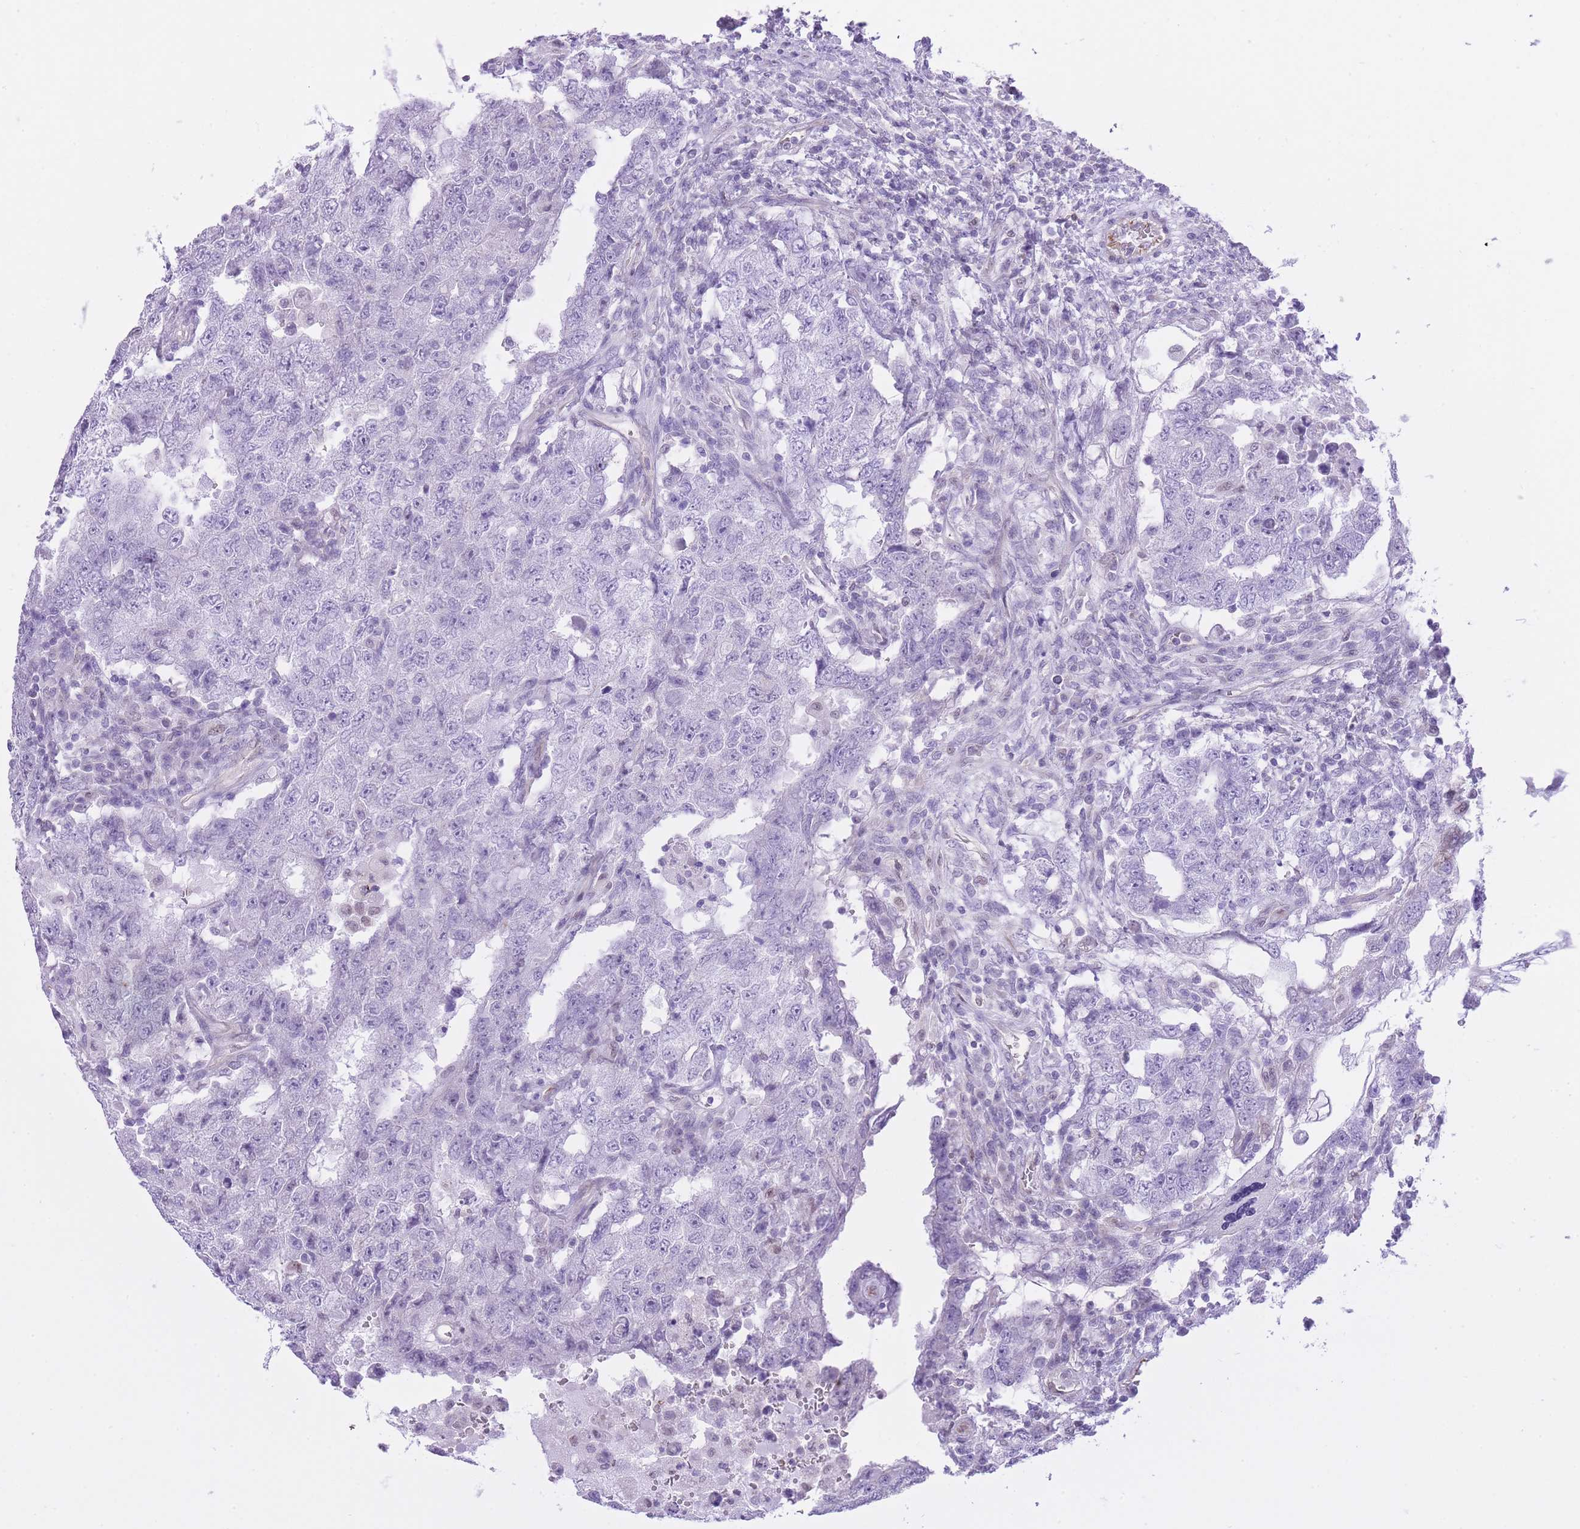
{"staining": {"intensity": "negative", "quantity": "none", "location": "none"}, "tissue": "testis cancer", "cell_type": "Tumor cells", "image_type": "cancer", "snomed": [{"axis": "morphology", "description": "Carcinoma, Embryonal, NOS"}, {"axis": "topography", "description": "Testis"}], "caption": "There is no significant positivity in tumor cells of embryonal carcinoma (testis). The staining was performed using DAB to visualize the protein expression in brown, while the nuclei were stained in blue with hematoxylin (Magnification: 20x).", "gene": "MEIOSIN", "patient": {"sex": "male", "age": 26}}